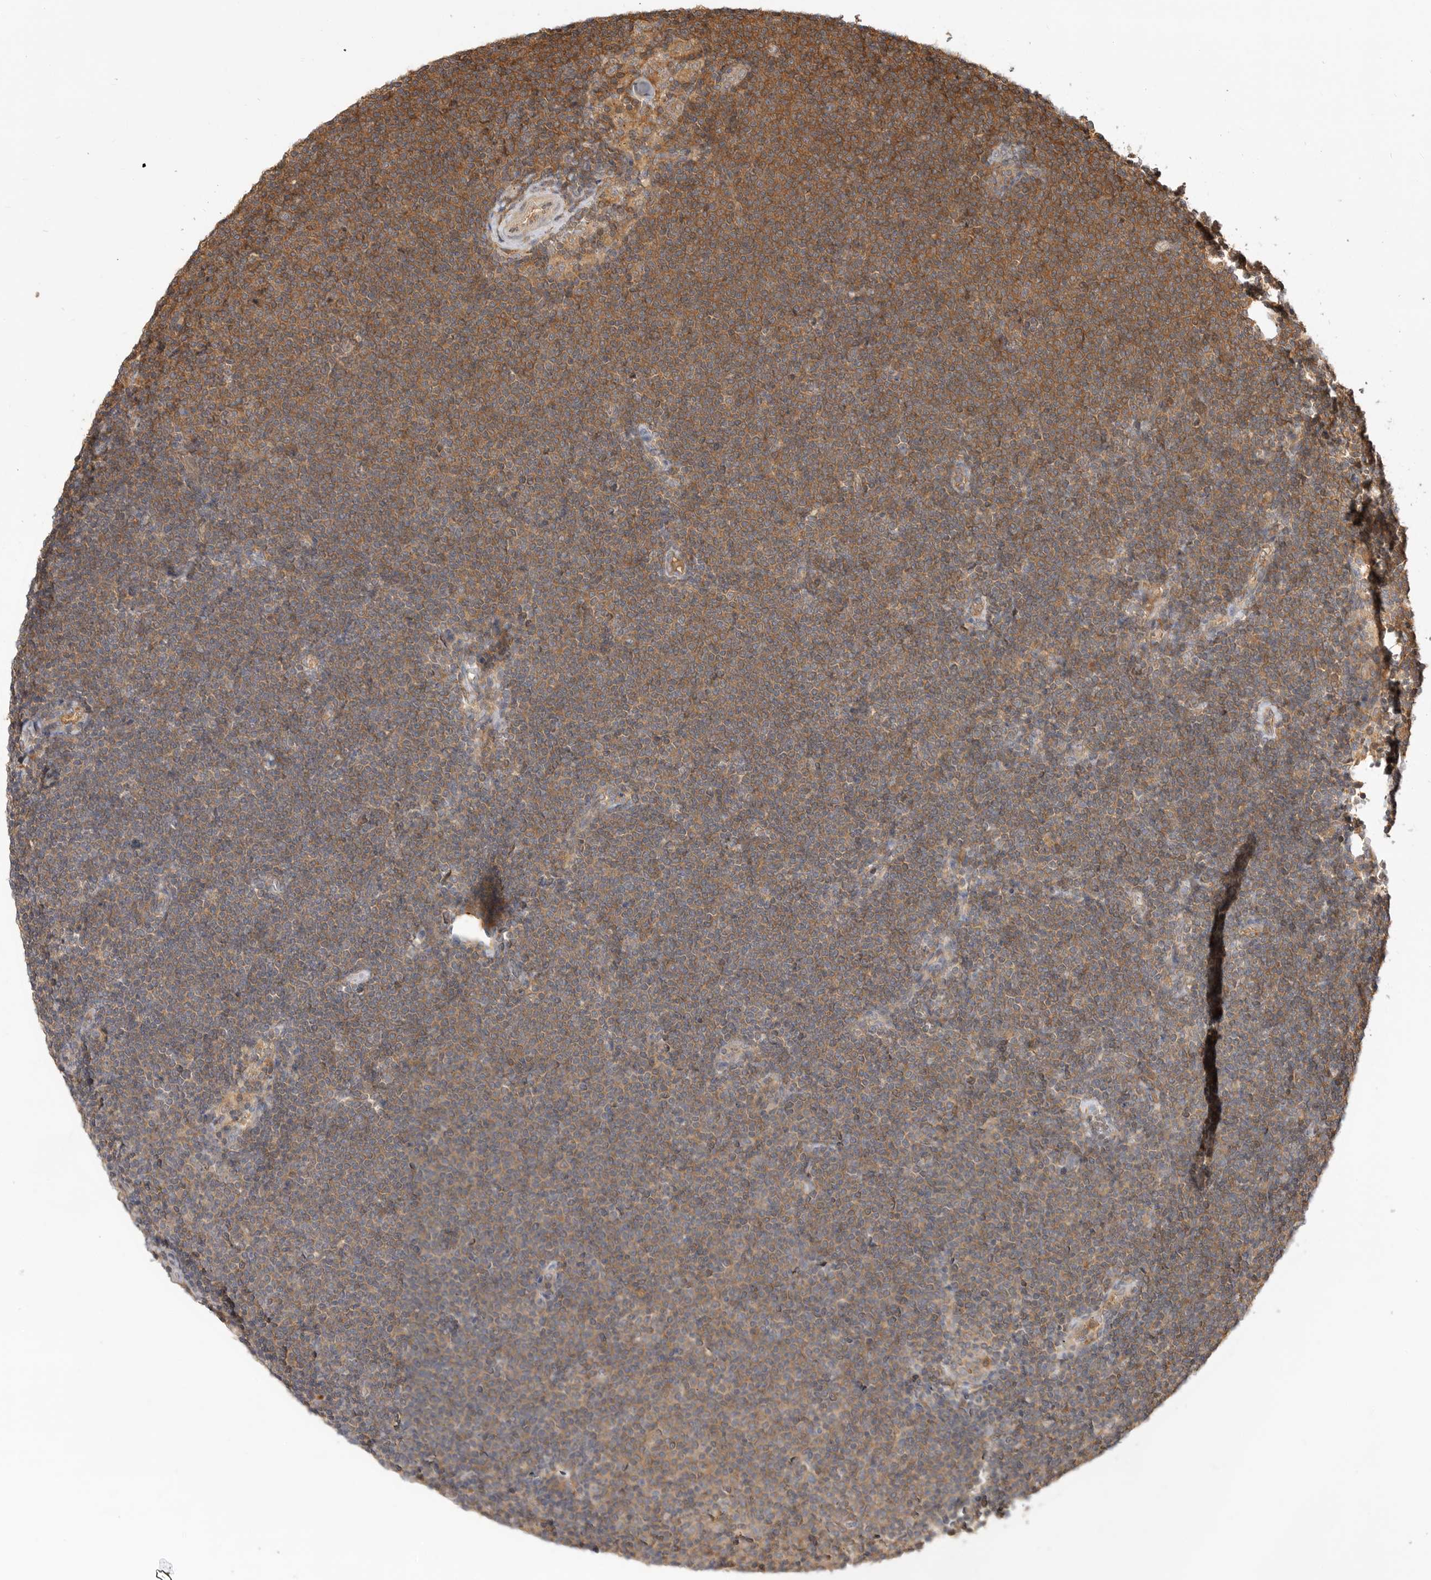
{"staining": {"intensity": "moderate", "quantity": "25%-75%", "location": "cytoplasmic/membranous"}, "tissue": "lymphoma", "cell_type": "Tumor cells", "image_type": "cancer", "snomed": [{"axis": "morphology", "description": "Malignant lymphoma, non-Hodgkin's type, Low grade"}, {"axis": "topography", "description": "Lymph node"}], "caption": "About 25%-75% of tumor cells in lymphoma demonstrate moderate cytoplasmic/membranous protein staining as visualized by brown immunohistochemical staining.", "gene": "CLDN12", "patient": {"sex": "female", "age": 53}}